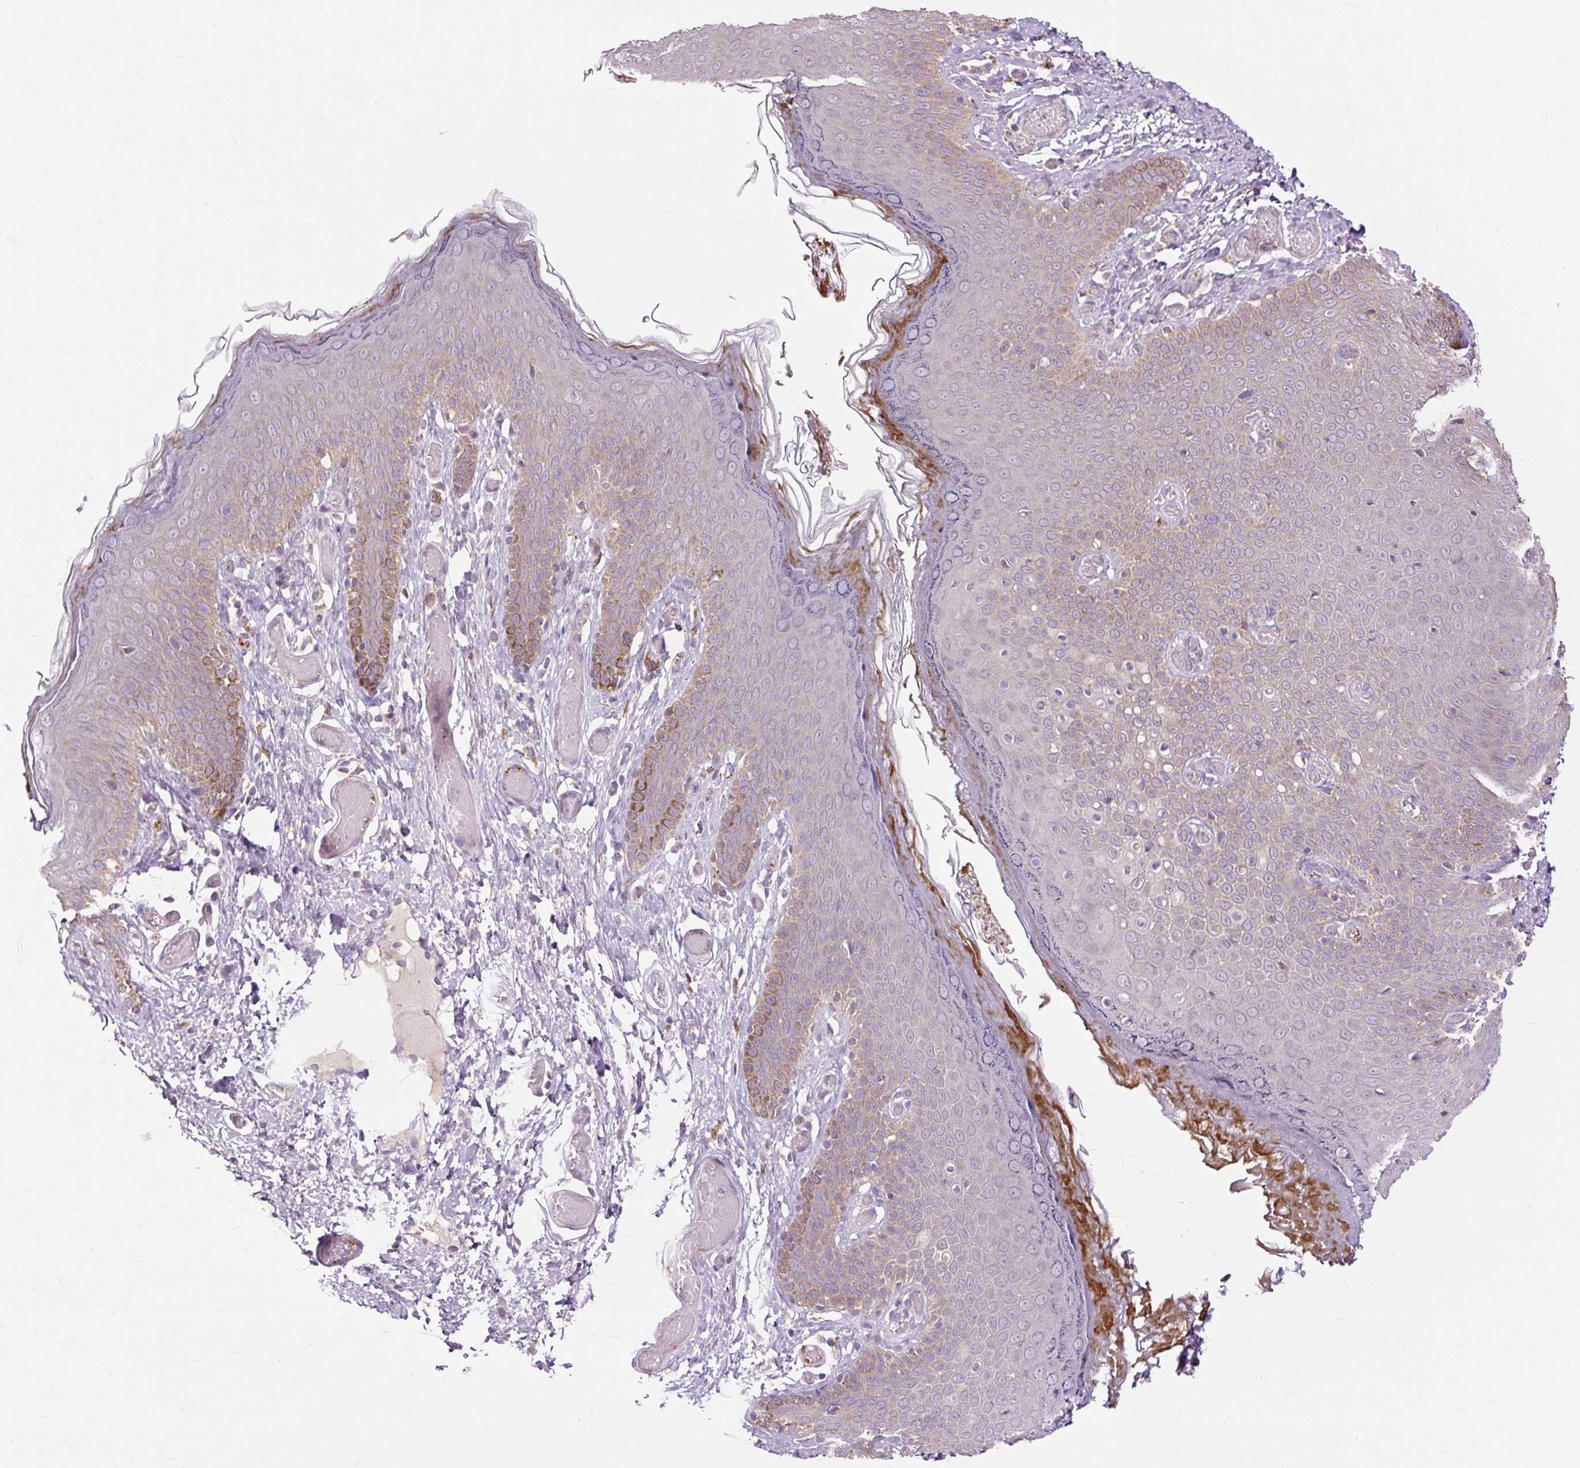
{"staining": {"intensity": "moderate", "quantity": "25%-75%", "location": "cytoplasmic/membranous"}, "tissue": "skin", "cell_type": "Epidermal cells", "image_type": "normal", "snomed": [{"axis": "morphology", "description": "Normal tissue, NOS"}, {"axis": "topography", "description": "Anal"}], "caption": "Immunohistochemistry of normal skin exhibits medium levels of moderate cytoplasmic/membranous staining in about 25%-75% of epidermal cells.", "gene": "PDZD2", "patient": {"sex": "female", "age": 40}}